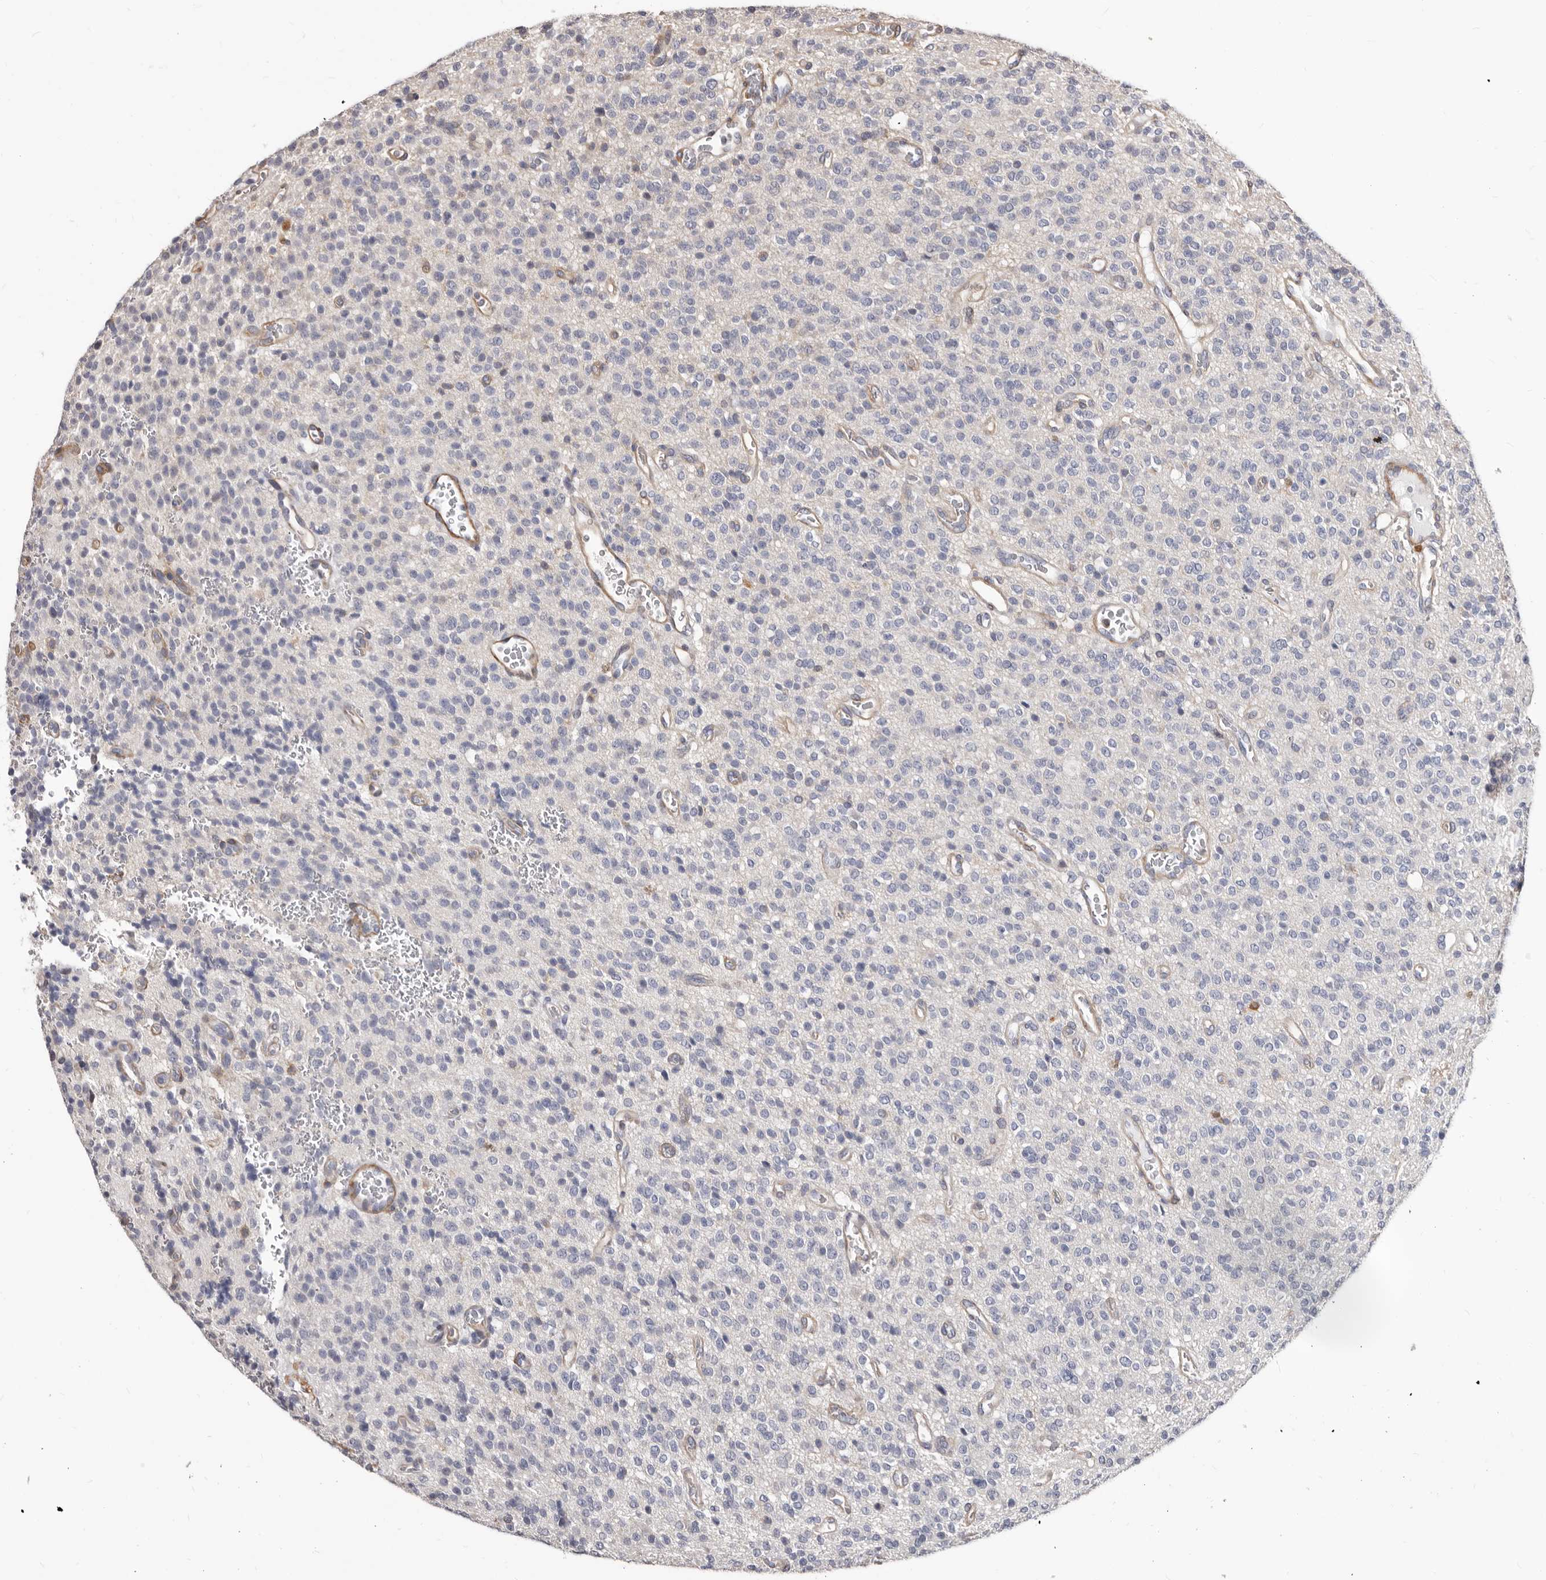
{"staining": {"intensity": "negative", "quantity": "none", "location": "none"}, "tissue": "glioma", "cell_type": "Tumor cells", "image_type": "cancer", "snomed": [{"axis": "morphology", "description": "Glioma, malignant, High grade"}, {"axis": "topography", "description": "Brain"}], "caption": "This is an immunohistochemistry (IHC) histopathology image of human glioma. There is no staining in tumor cells.", "gene": "NIBAN1", "patient": {"sex": "male", "age": 34}}